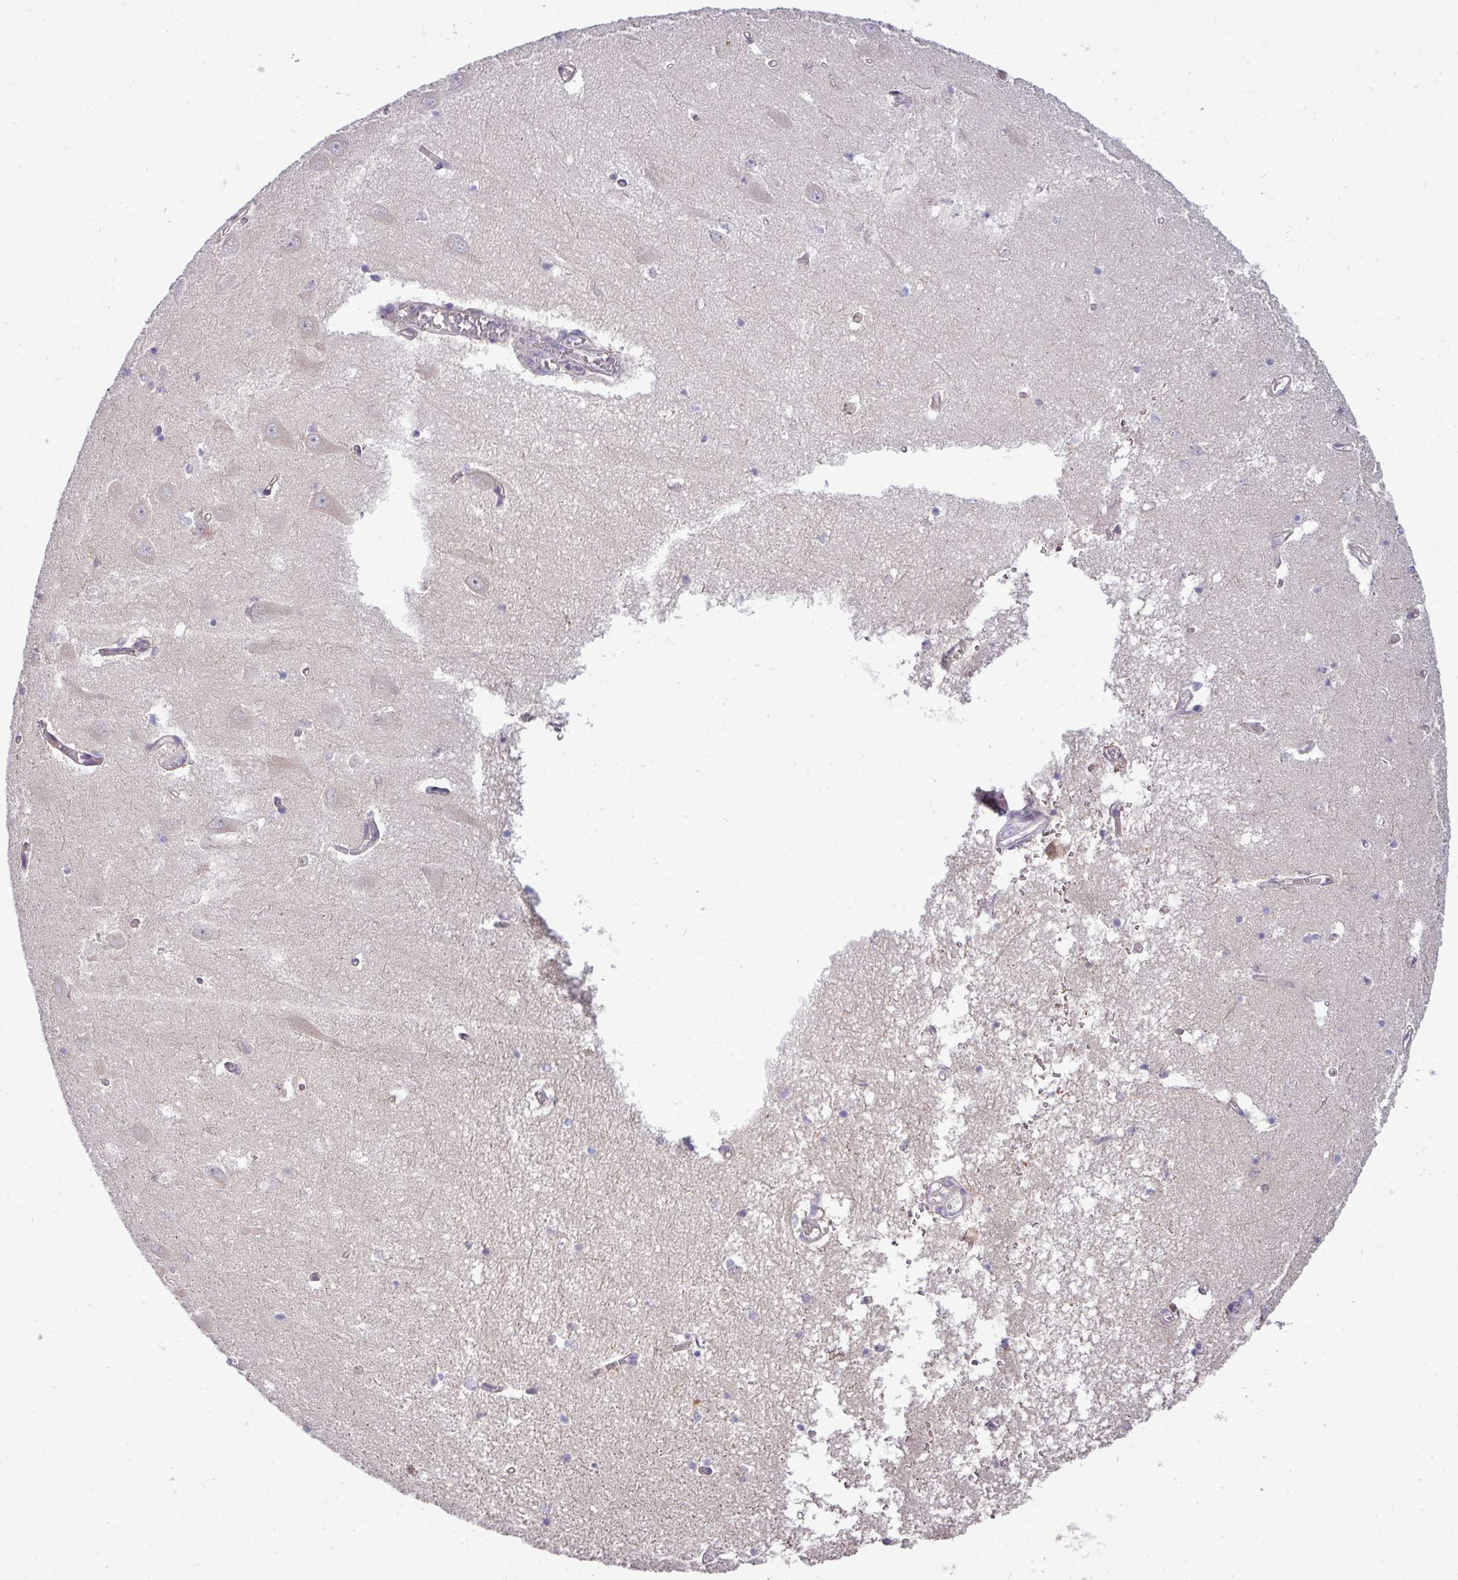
{"staining": {"intensity": "negative", "quantity": "none", "location": "none"}, "tissue": "hippocampus", "cell_type": "Glial cells", "image_type": "normal", "snomed": [{"axis": "morphology", "description": "Normal tissue, NOS"}, {"axis": "topography", "description": "Hippocampus"}], "caption": "This is an immunohistochemistry histopathology image of normal human hippocampus. There is no staining in glial cells.", "gene": "STAT5A", "patient": {"sex": "male", "age": 70}}